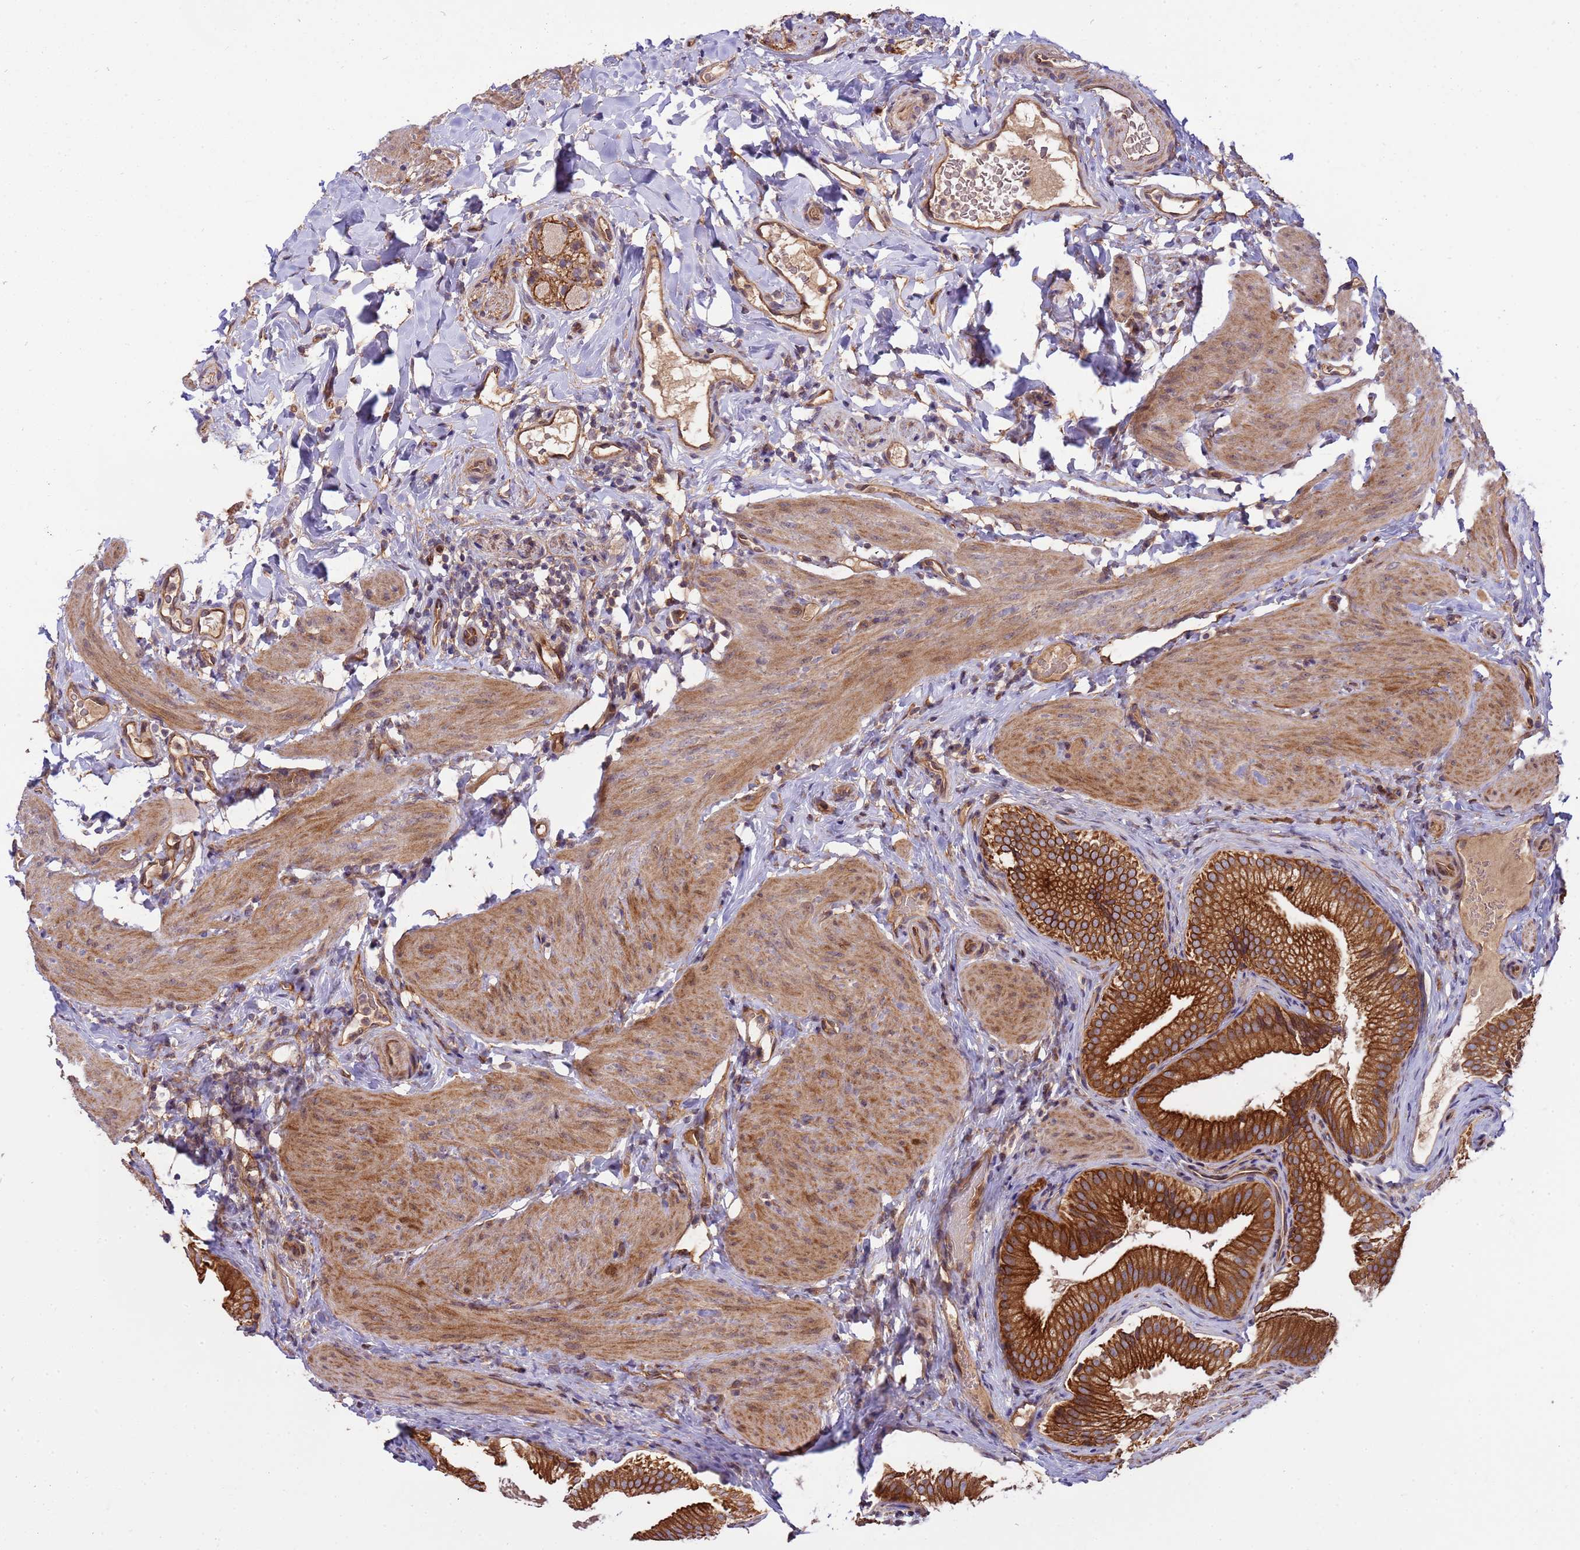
{"staining": {"intensity": "strong", "quantity": ">75%", "location": "cytoplasmic/membranous"}, "tissue": "gallbladder", "cell_type": "Glandular cells", "image_type": "normal", "snomed": [{"axis": "morphology", "description": "Normal tissue, NOS"}, {"axis": "topography", "description": "Gallbladder"}], "caption": "A histopathology image of gallbladder stained for a protein shows strong cytoplasmic/membranous brown staining in glandular cells.", "gene": "SMCO3", "patient": {"sex": "female", "age": 30}}